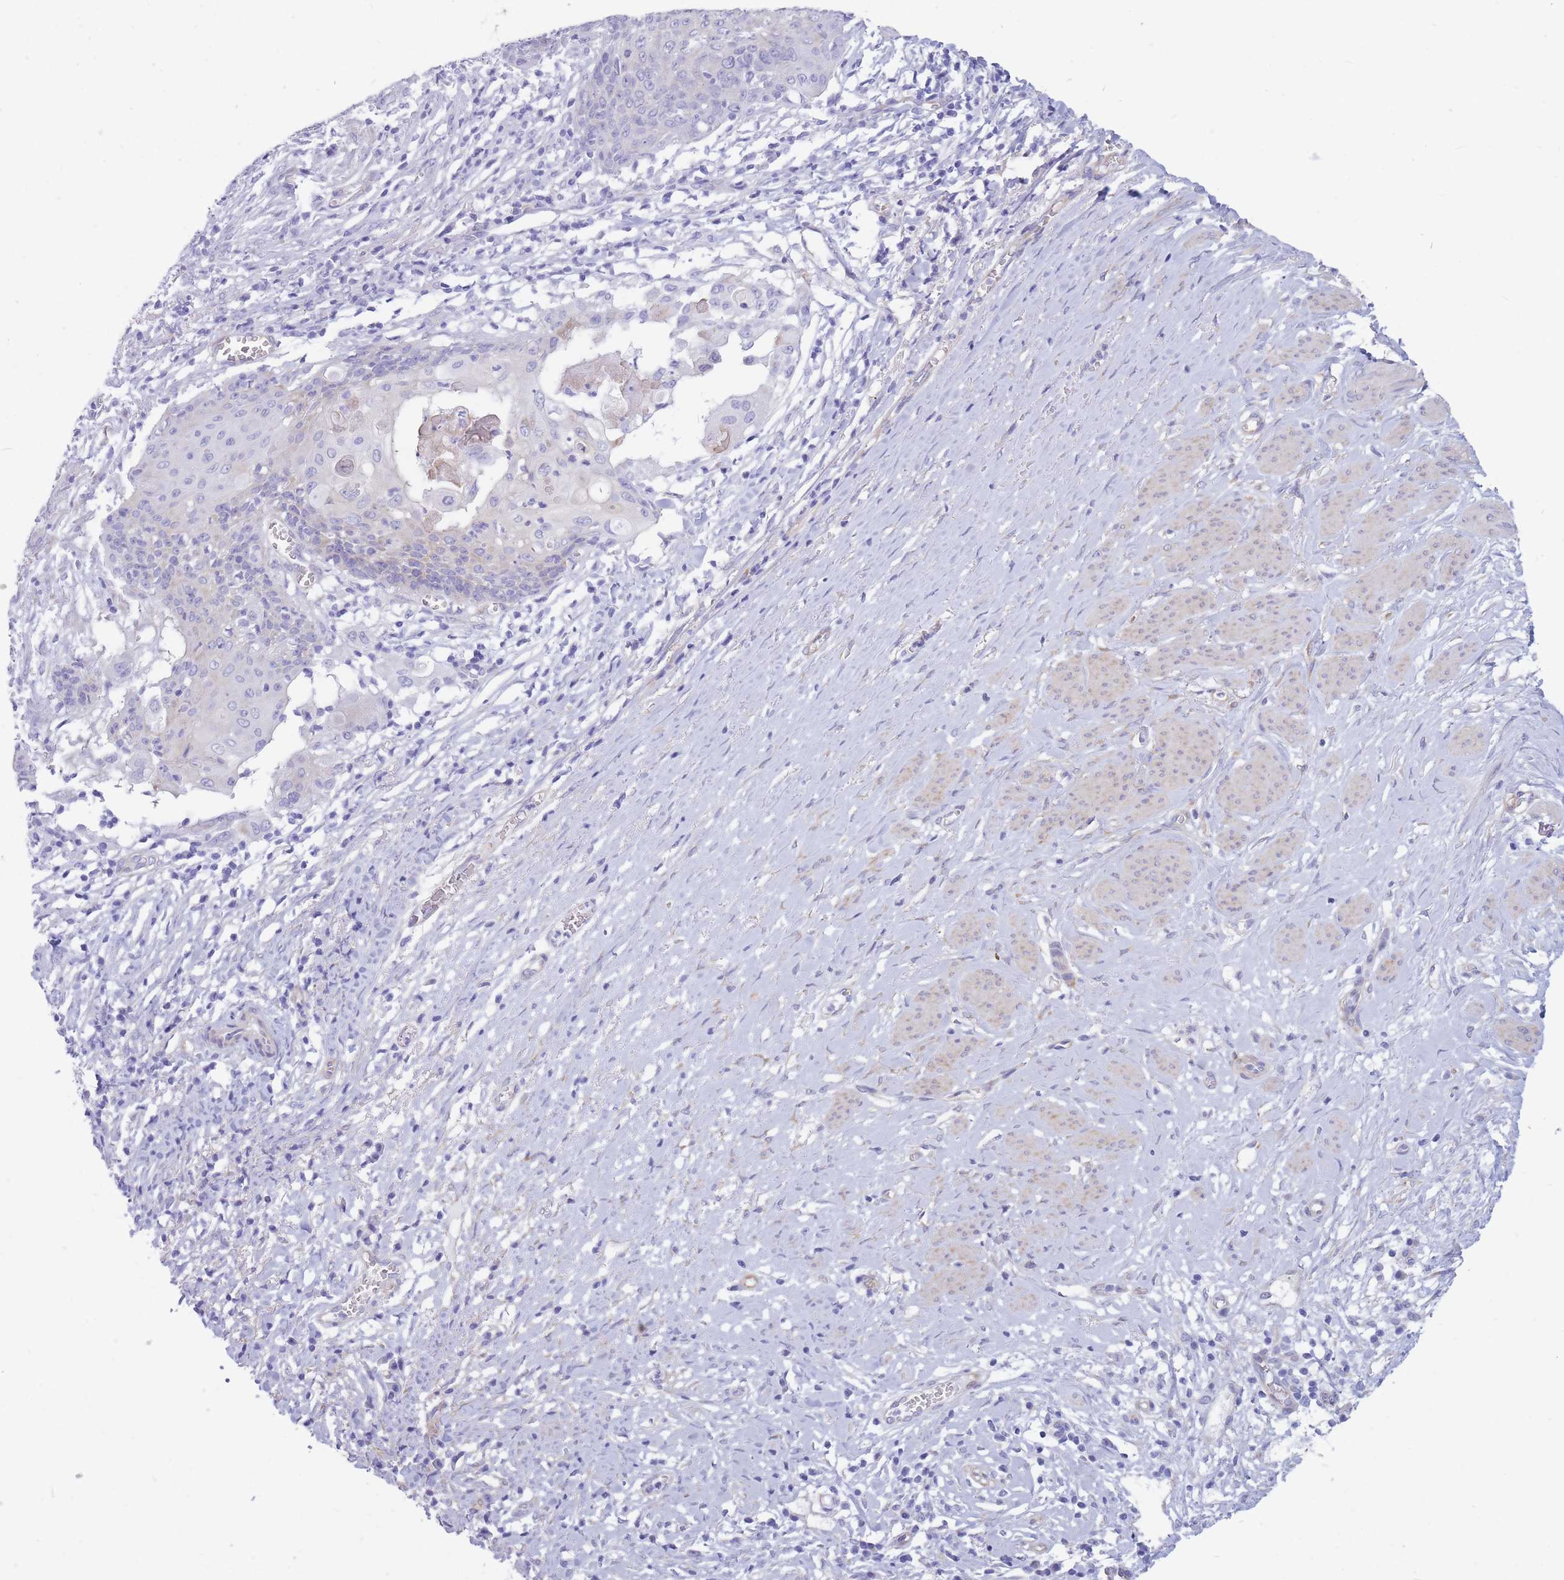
{"staining": {"intensity": "negative", "quantity": "none", "location": "none"}, "tissue": "cervical cancer", "cell_type": "Tumor cells", "image_type": "cancer", "snomed": [{"axis": "morphology", "description": "Squamous cell carcinoma, NOS"}, {"axis": "topography", "description": "Cervix"}], "caption": "The IHC photomicrograph has no significant staining in tumor cells of cervical squamous cell carcinoma tissue.", "gene": "MTSS2", "patient": {"sex": "female", "age": 39}}